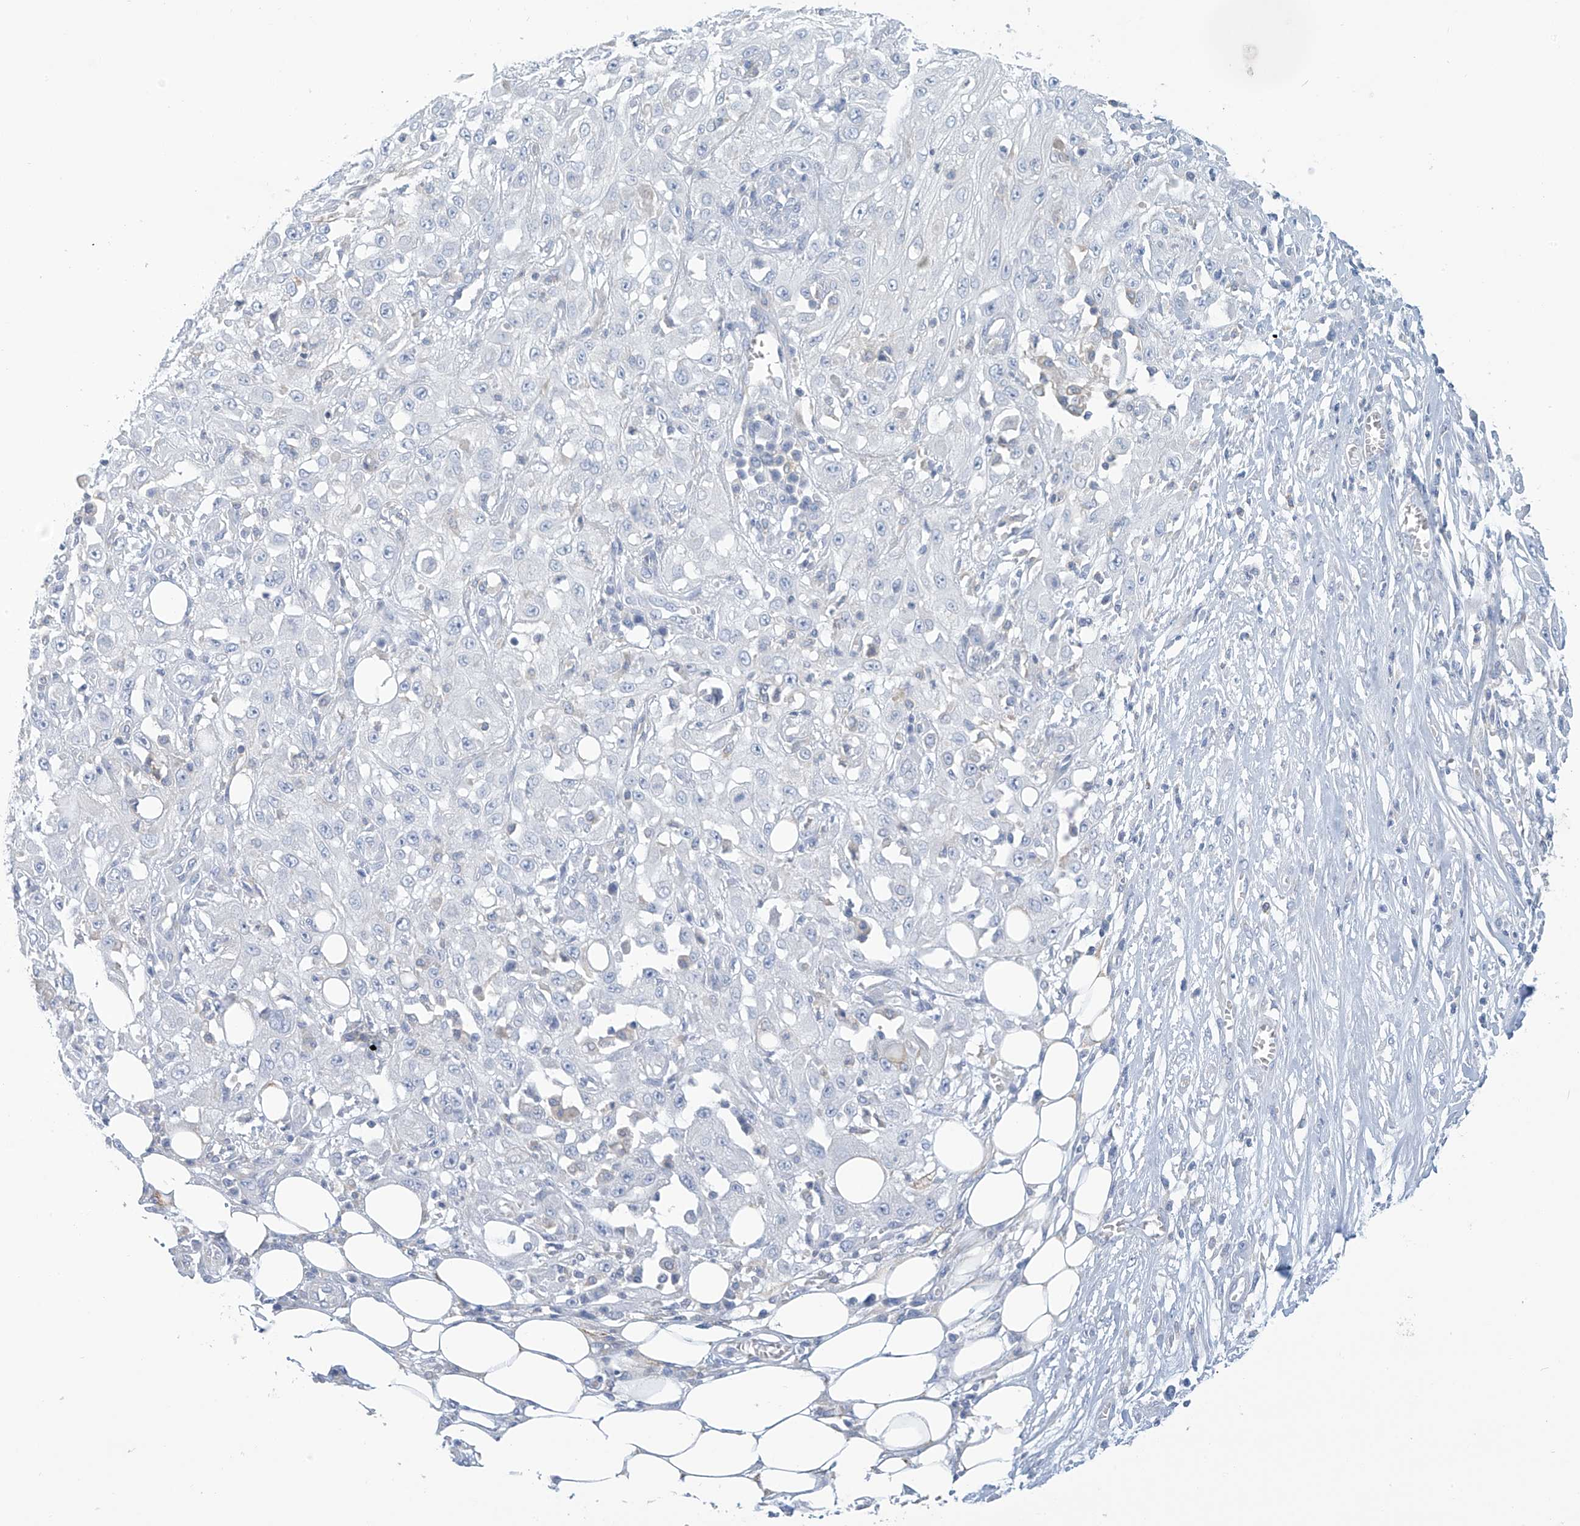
{"staining": {"intensity": "negative", "quantity": "none", "location": "none"}, "tissue": "skin cancer", "cell_type": "Tumor cells", "image_type": "cancer", "snomed": [{"axis": "morphology", "description": "Squamous cell carcinoma, NOS"}, {"axis": "morphology", "description": "Squamous cell carcinoma, metastatic, NOS"}, {"axis": "topography", "description": "Skin"}, {"axis": "topography", "description": "Lymph node"}], "caption": "This is an immunohistochemistry (IHC) image of human skin cancer. There is no expression in tumor cells.", "gene": "SLC6A12", "patient": {"sex": "male", "age": 75}}